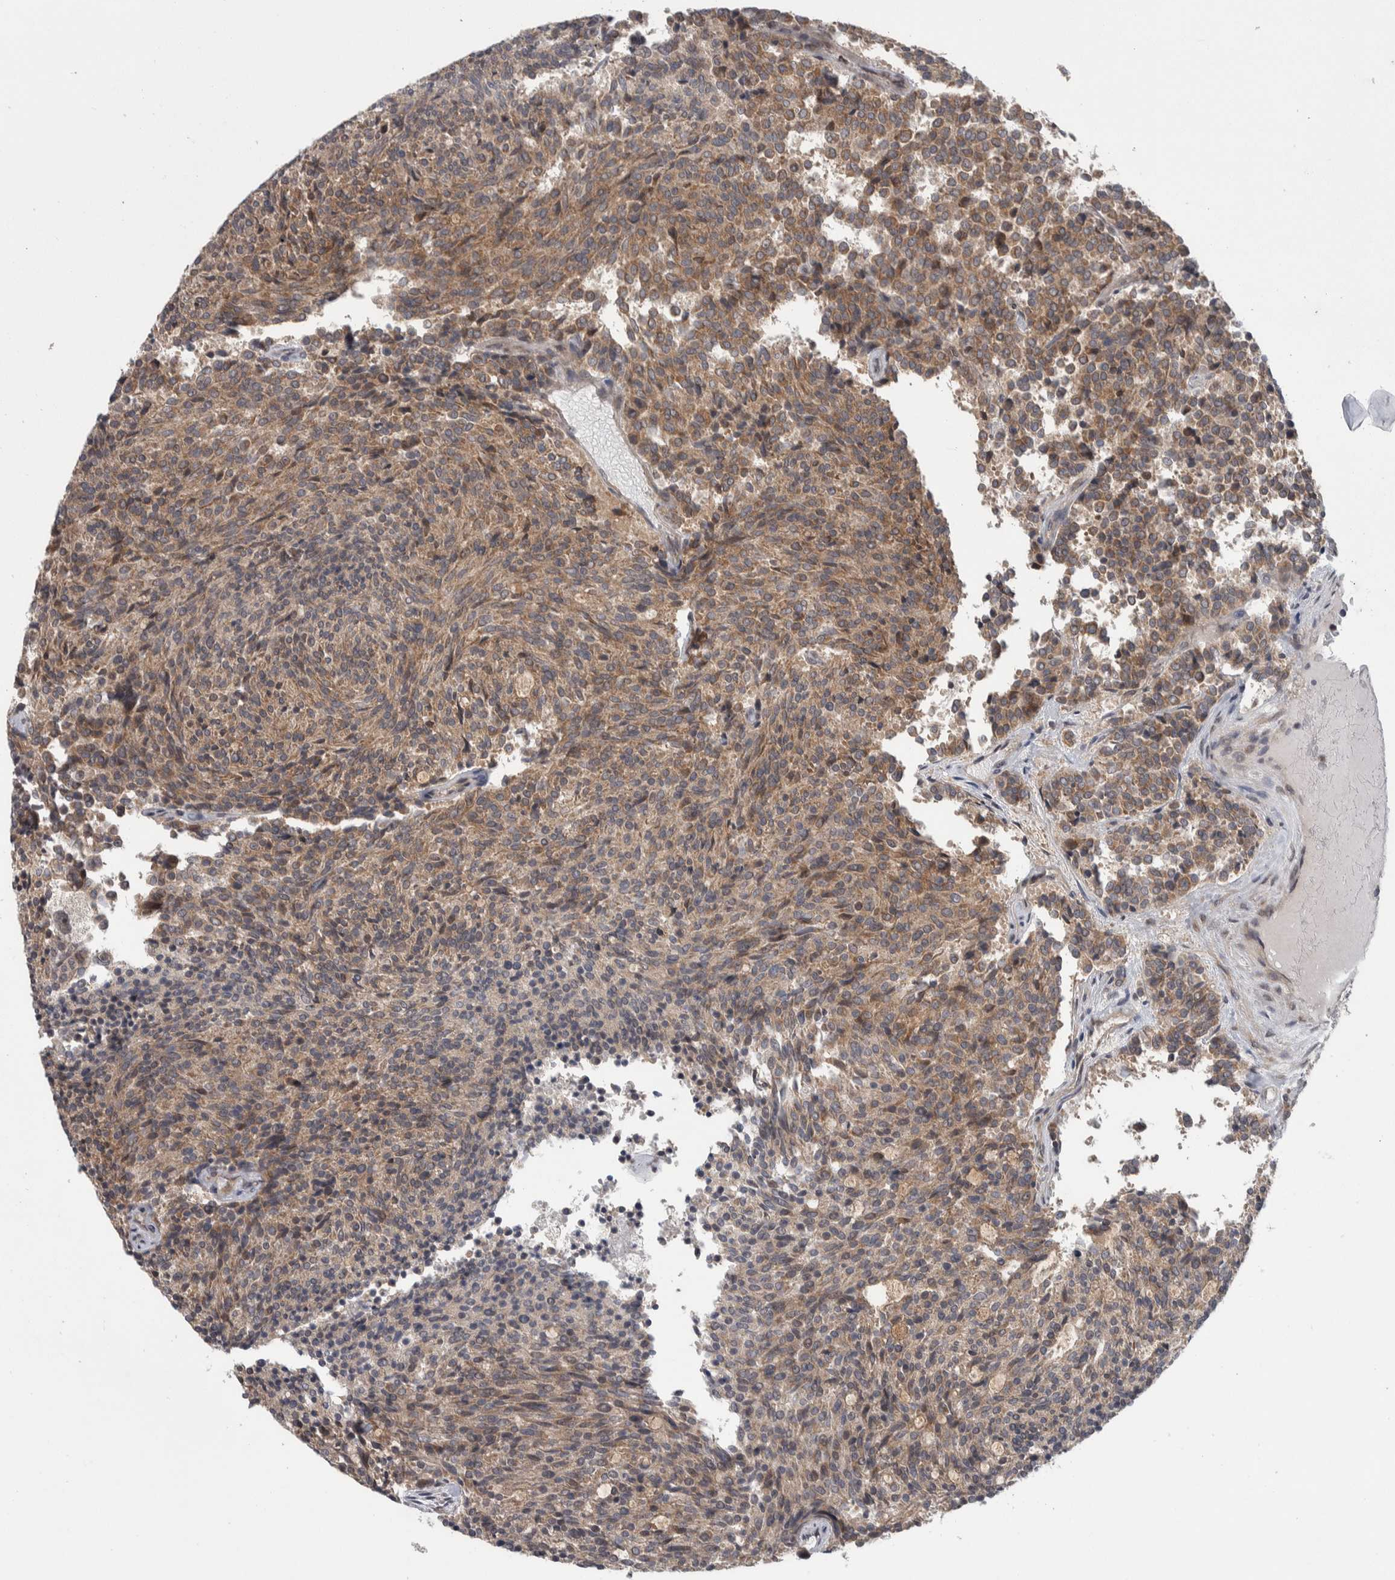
{"staining": {"intensity": "moderate", "quantity": ">75%", "location": "cytoplasmic/membranous"}, "tissue": "carcinoid", "cell_type": "Tumor cells", "image_type": "cancer", "snomed": [{"axis": "morphology", "description": "Carcinoid, malignant, NOS"}, {"axis": "topography", "description": "Pancreas"}], "caption": "Protein positivity by immunohistochemistry (IHC) reveals moderate cytoplasmic/membranous expression in about >75% of tumor cells in carcinoid. (Stains: DAB (3,3'-diaminobenzidine) in brown, nuclei in blue, Microscopy: brightfield microscopy at high magnification).", "gene": "CWC27", "patient": {"sex": "female", "age": 54}}